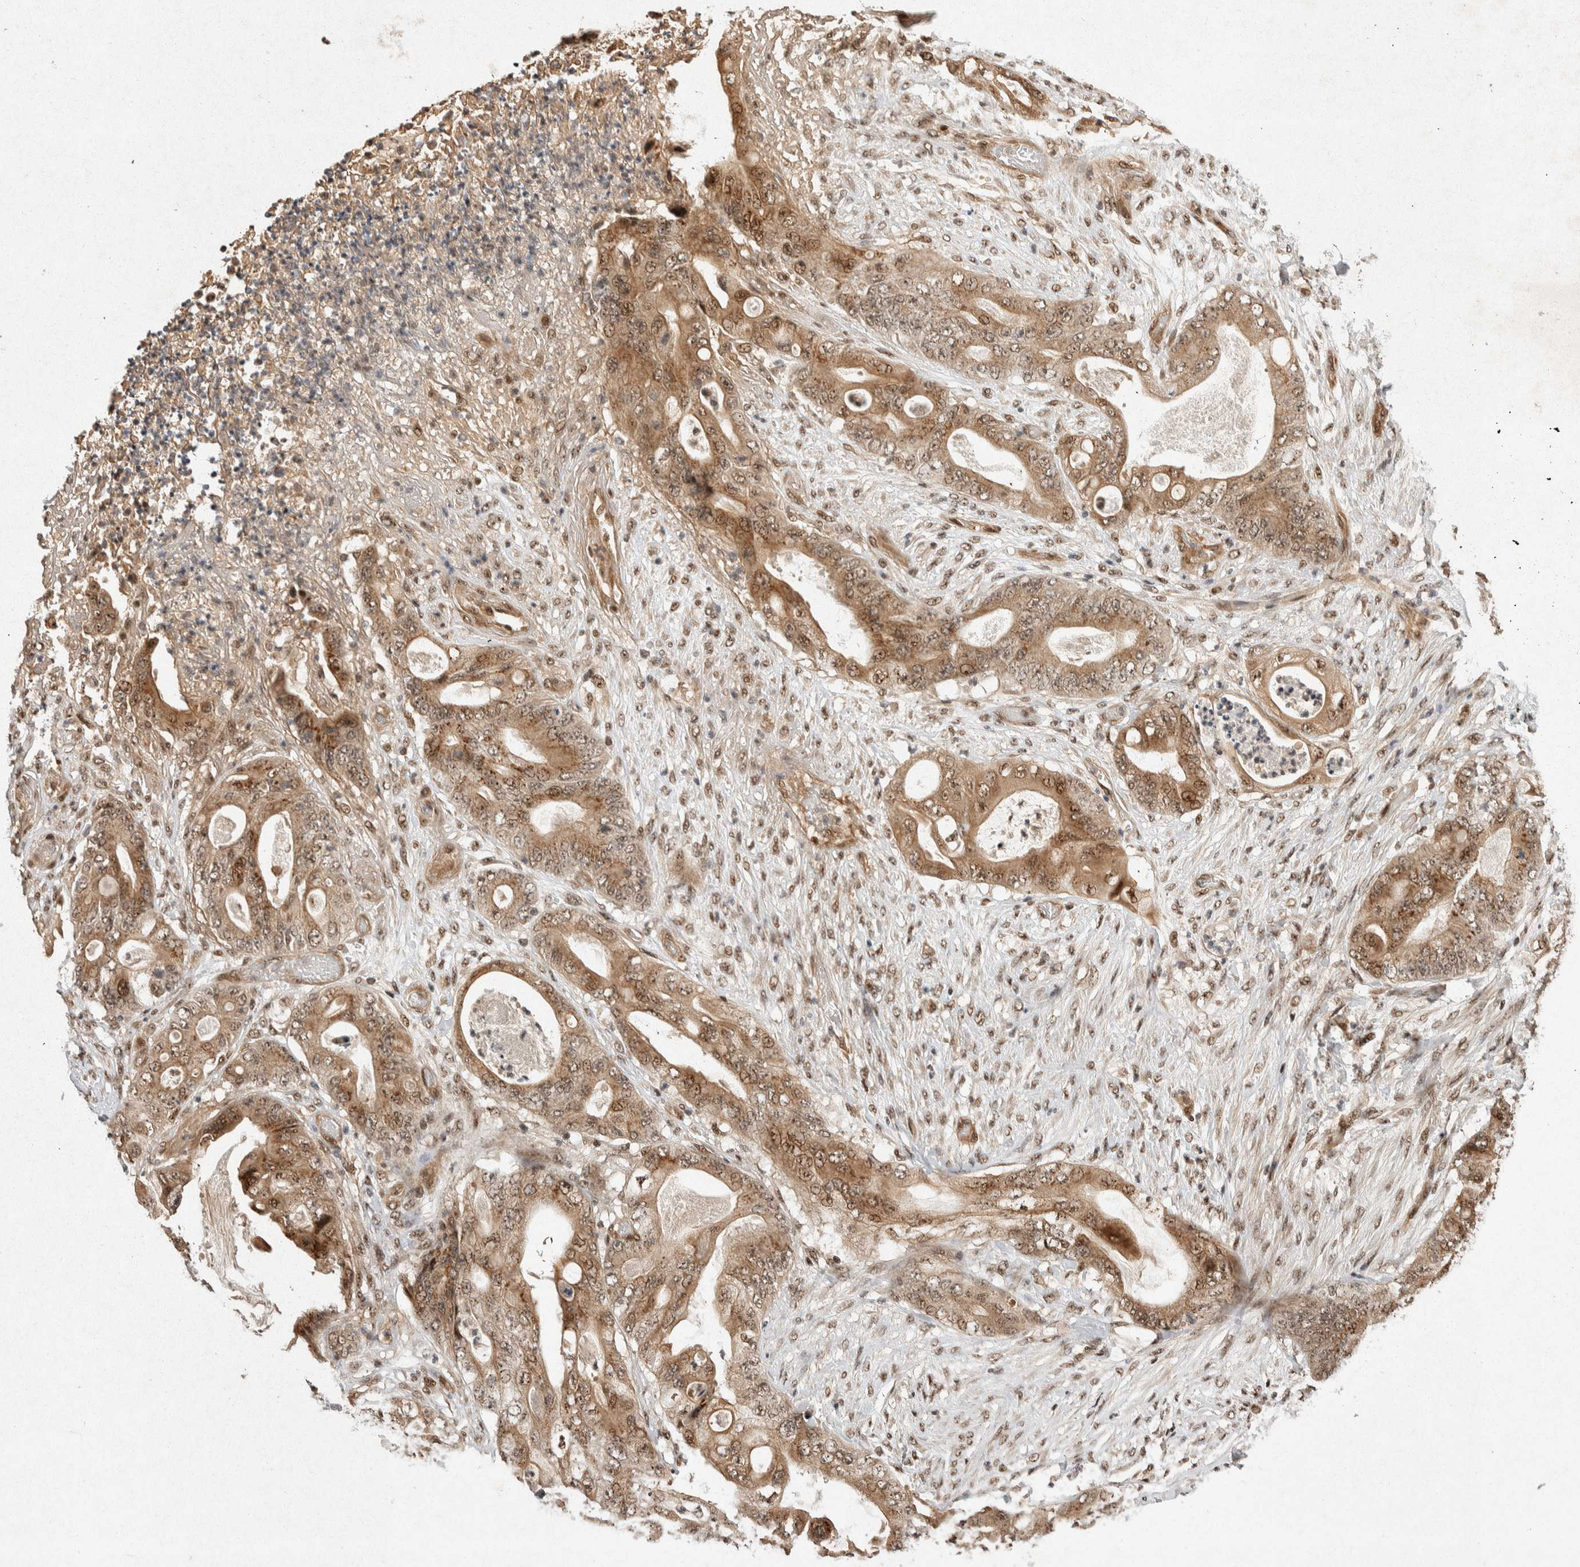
{"staining": {"intensity": "moderate", "quantity": ">75%", "location": "cytoplasmic/membranous,nuclear"}, "tissue": "stomach cancer", "cell_type": "Tumor cells", "image_type": "cancer", "snomed": [{"axis": "morphology", "description": "Adenocarcinoma, NOS"}, {"axis": "topography", "description": "Stomach"}], "caption": "Protein staining exhibits moderate cytoplasmic/membranous and nuclear positivity in about >75% of tumor cells in stomach cancer (adenocarcinoma).", "gene": "TOR1B", "patient": {"sex": "female", "age": 73}}